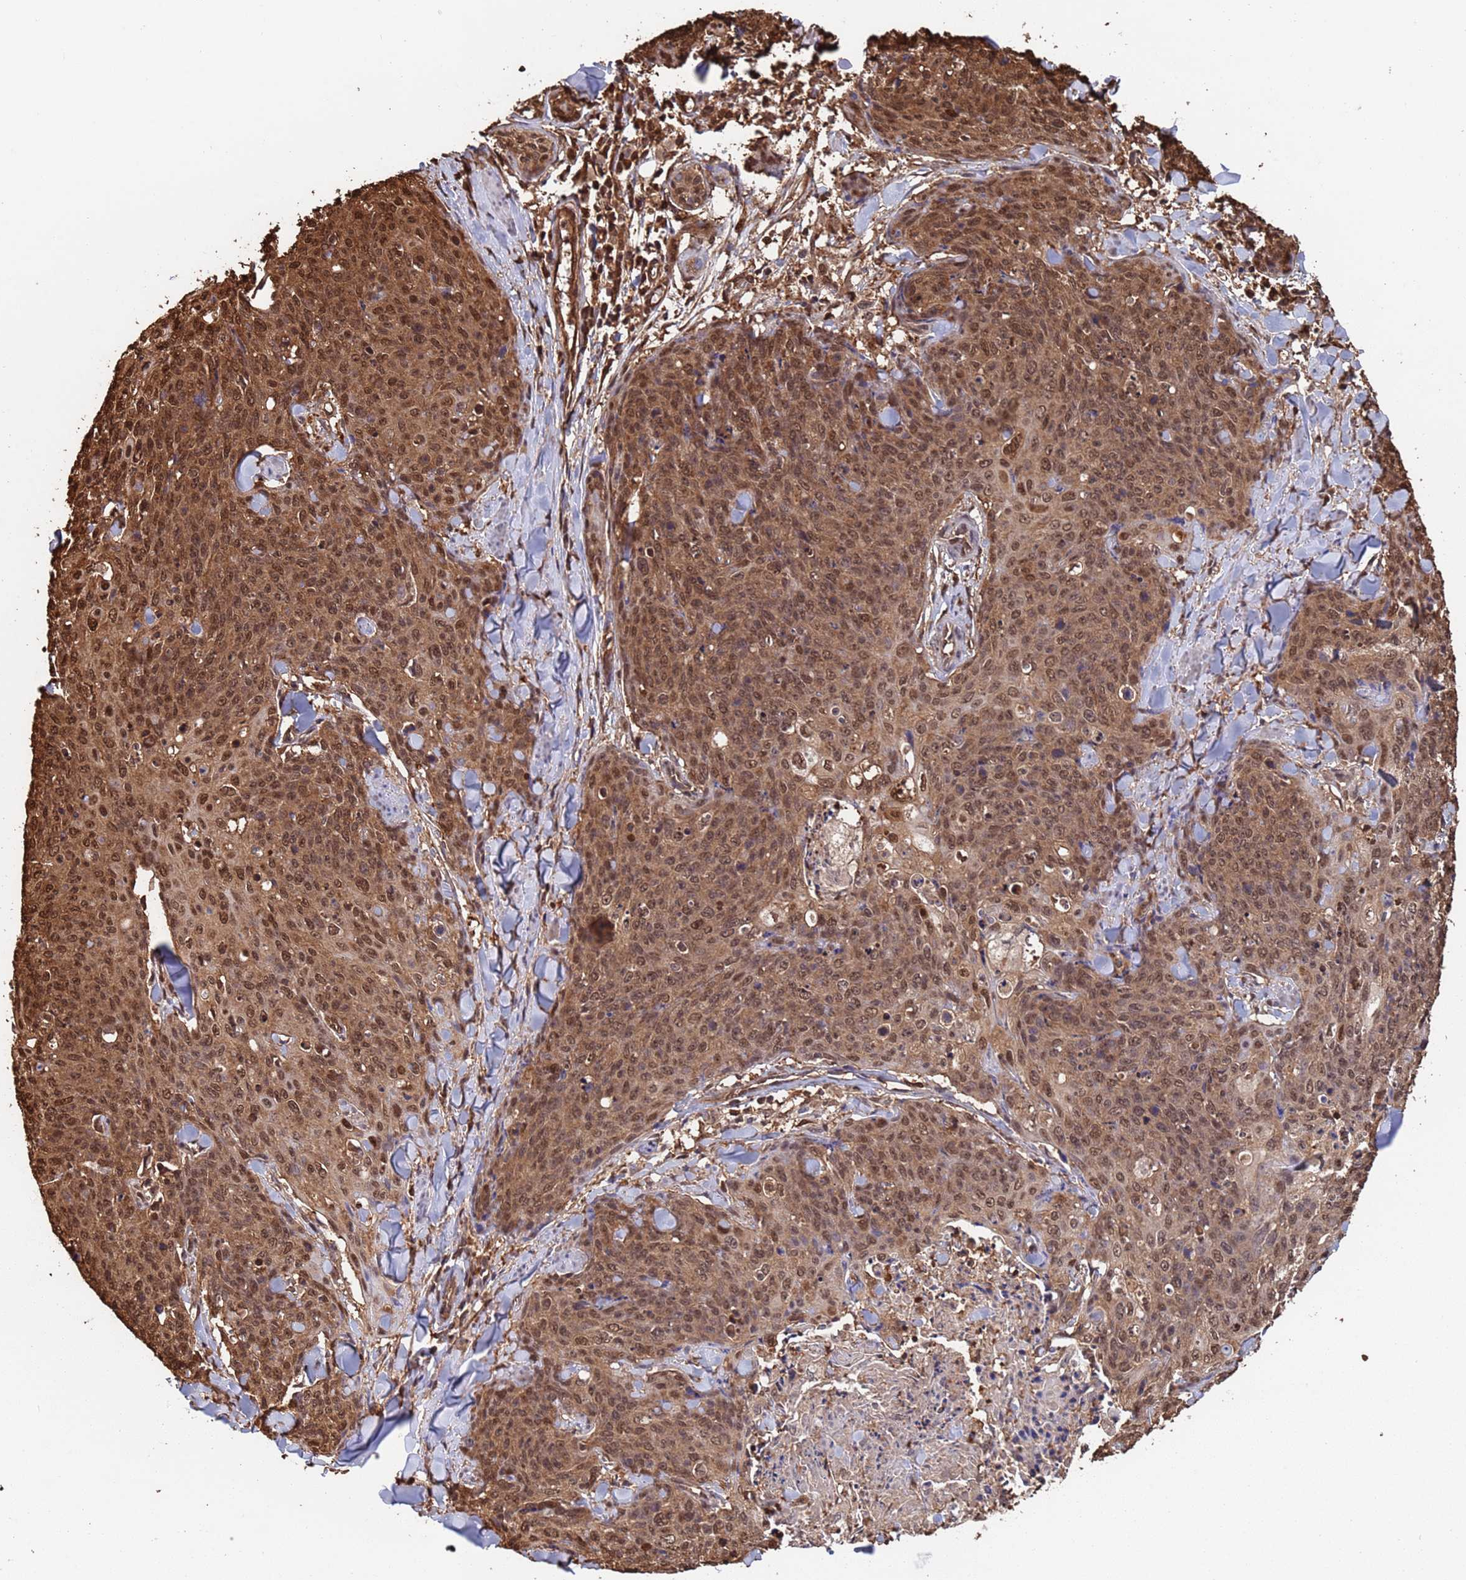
{"staining": {"intensity": "moderate", "quantity": ">75%", "location": "cytoplasmic/membranous,nuclear"}, "tissue": "skin cancer", "cell_type": "Tumor cells", "image_type": "cancer", "snomed": [{"axis": "morphology", "description": "Squamous cell carcinoma, NOS"}, {"axis": "topography", "description": "Skin"}, {"axis": "topography", "description": "Vulva"}], "caption": "Immunohistochemistry (IHC) image of human squamous cell carcinoma (skin) stained for a protein (brown), which reveals medium levels of moderate cytoplasmic/membranous and nuclear positivity in approximately >75% of tumor cells.", "gene": "SUMO4", "patient": {"sex": "female", "age": 85}}